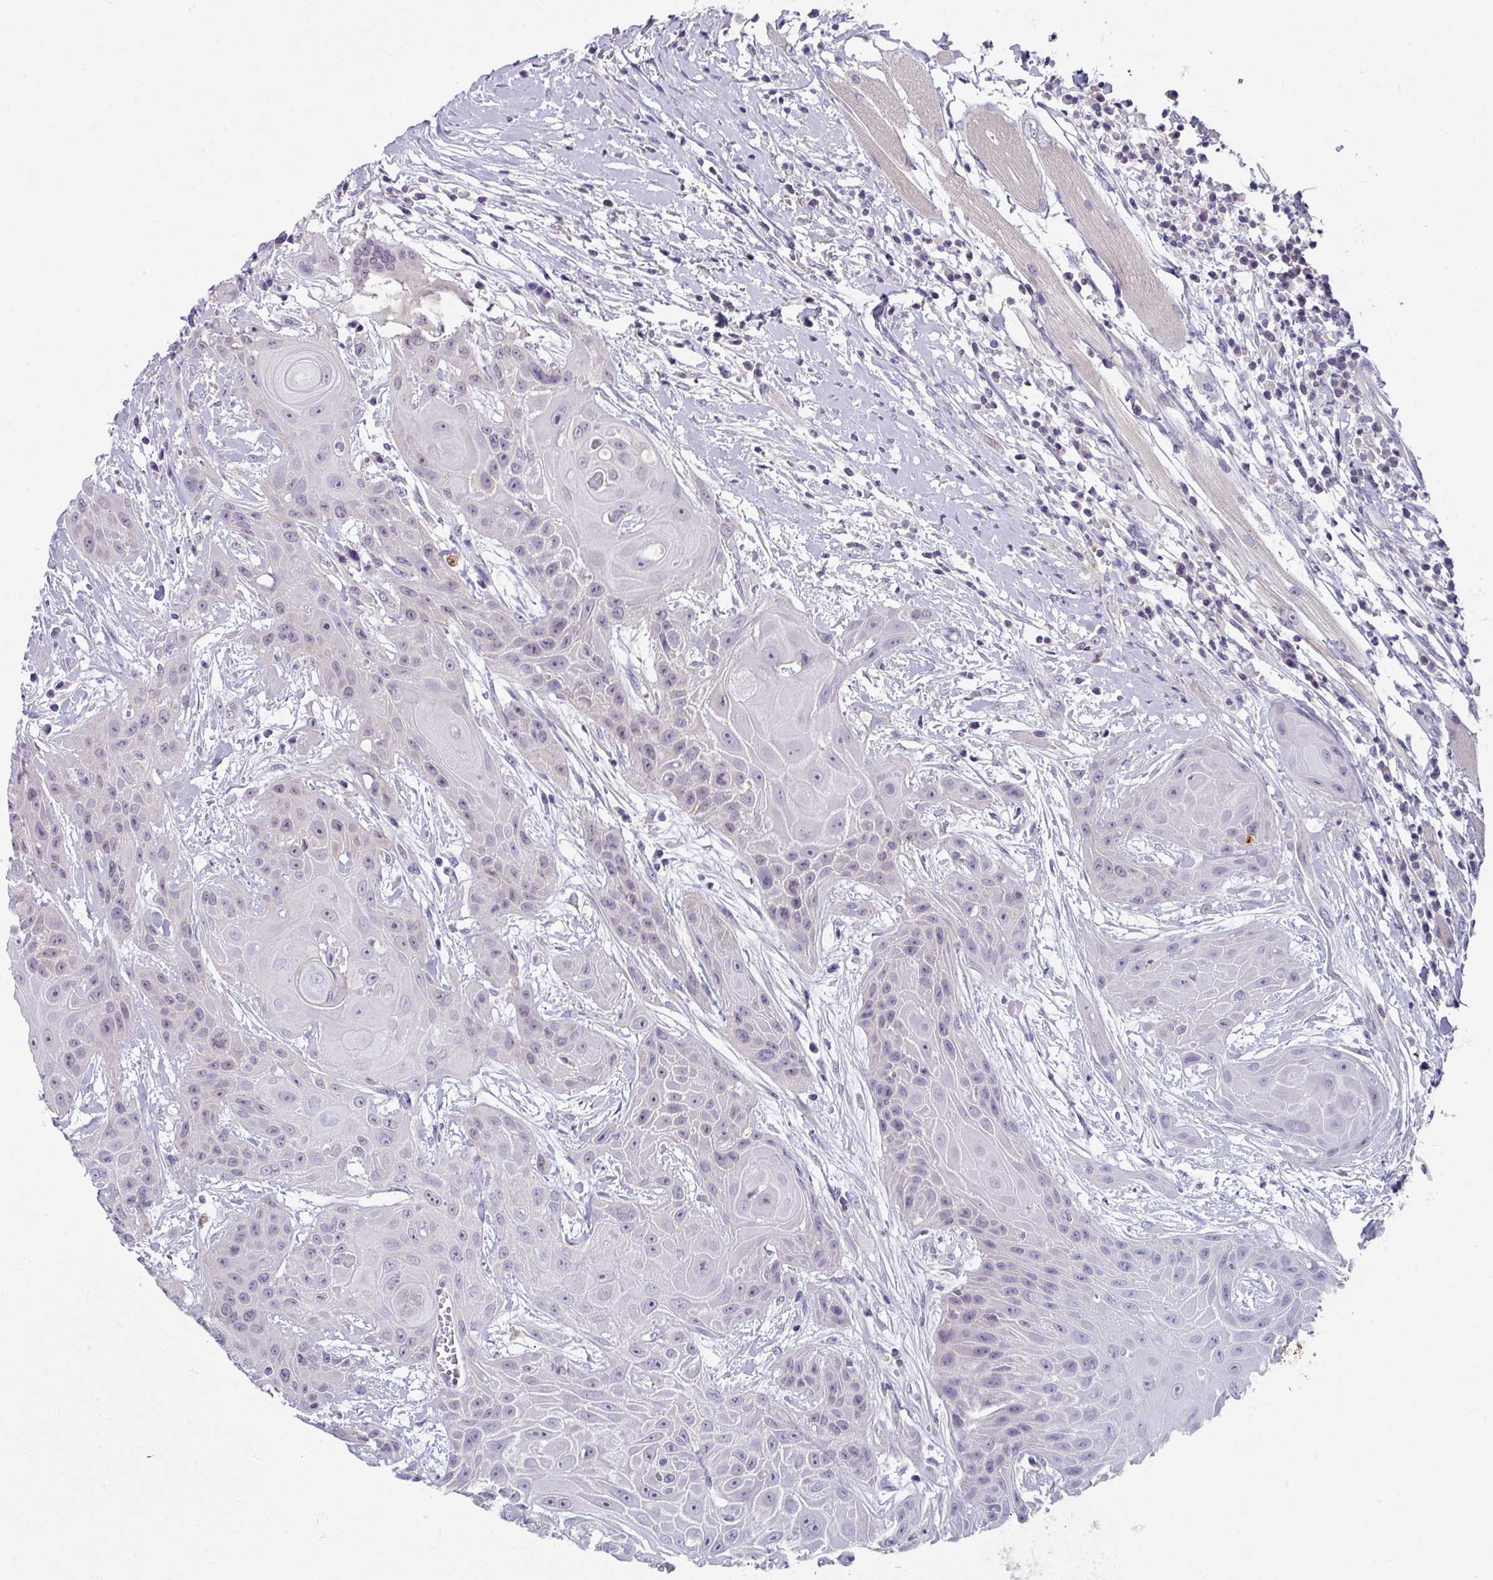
{"staining": {"intensity": "negative", "quantity": "none", "location": "none"}, "tissue": "head and neck cancer", "cell_type": "Tumor cells", "image_type": "cancer", "snomed": [{"axis": "morphology", "description": "Squamous cell carcinoma, NOS"}, {"axis": "topography", "description": "Head-Neck"}], "caption": "High power microscopy histopathology image of an IHC photomicrograph of head and neck cancer (squamous cell carcinoma), revealing no significant expression in tumor cells. (DAB IHC visualized using brightfield microscopy, high magnification).", "gene": "DCAF12L2", "patient": {"sex": "female", "age": 73}}